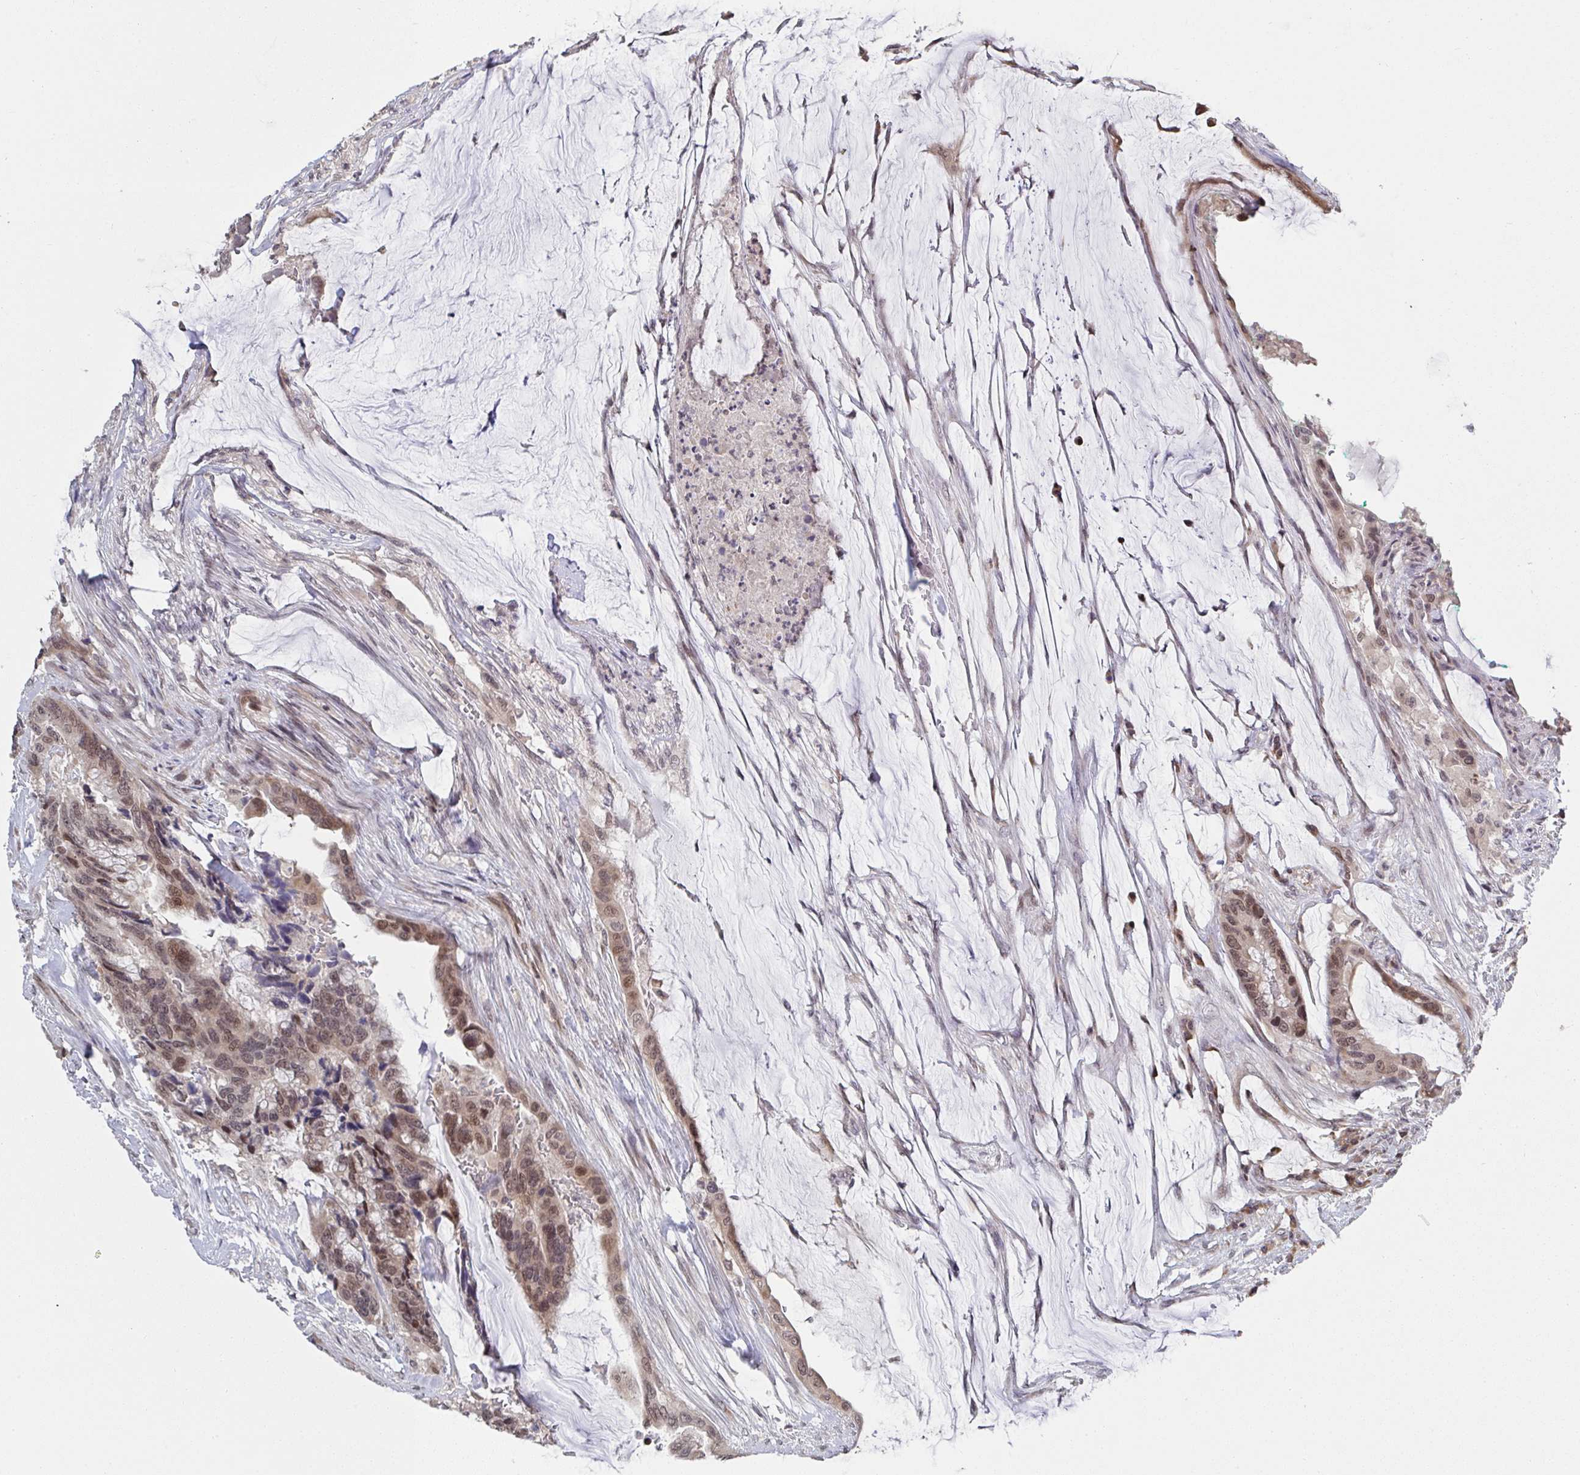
{"staining": {"intensity": "moderate", "quantity": ">75%", "location": "nuclear"}, "tissue": "colorectal cancer", "cell_type": "Tumor cells", "image_type": "cancer", "snomed": [{"axis": "morphology", "description": "Adenocarcinoma, NOS"}, {"axis": "topography", "description": "Rectum"}], "caption": "The immunohistochemical stain shows moderate nuclear expression in tumor cells of colorectal adenocarcinoma tissue.", "gene": "JMJD1C", "patient": {"sex": "female", "age": 59}}